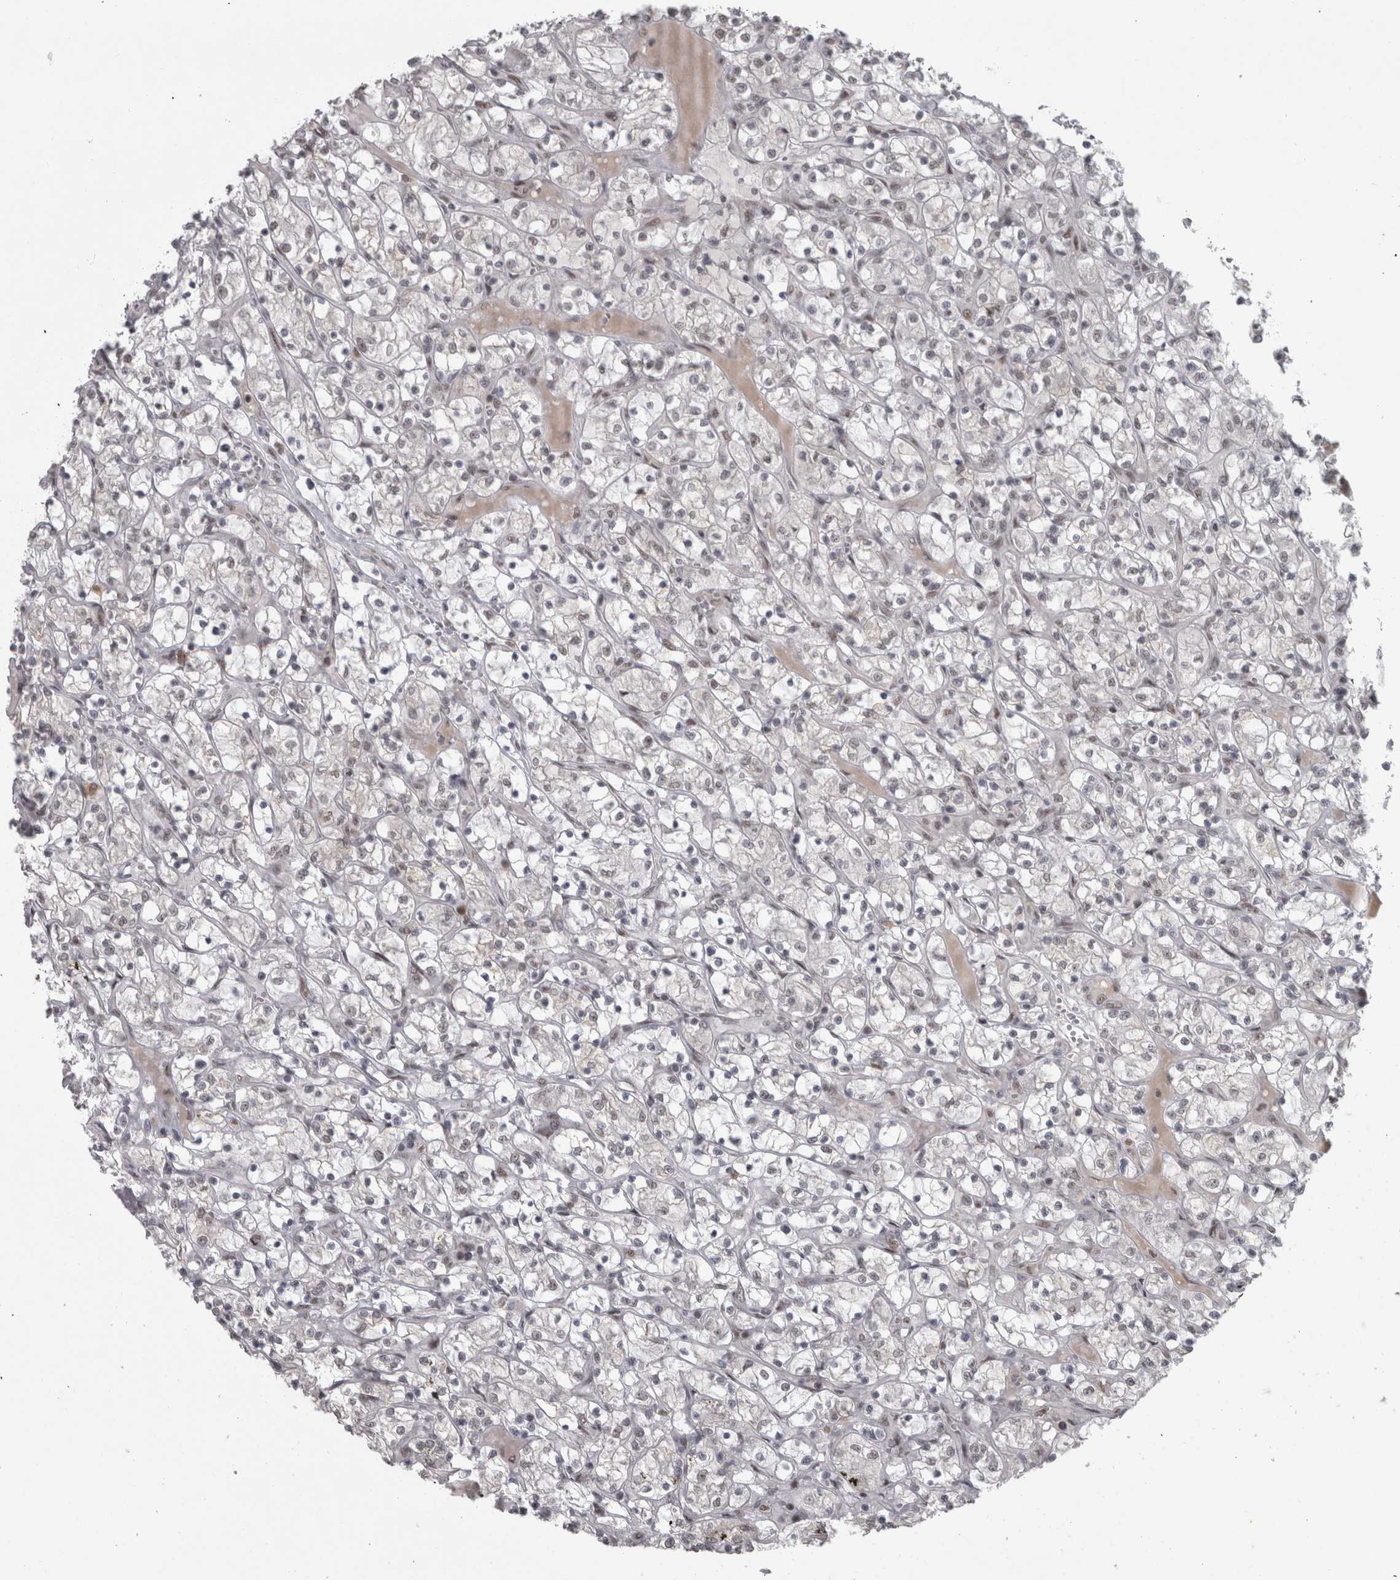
{"staining": {"intensity": "weak", "quantity": "<25%", "location": "nuclear"}, "tissue": "renal cancer", "cell_type": "Tumor cells", "image_type": "cancer", "snomed": [{"axis": "morphology", "description": "Adenocarcinoma, NOS"}, {"axis": "topography", "description": "Kidney"}], "caption": "Protein analysis of adenocarcinoma (renal) demonstrates no significant positivity in tumor cells.", "gene": "MICU3", "patient": {"sex": "female", "age": 69}}